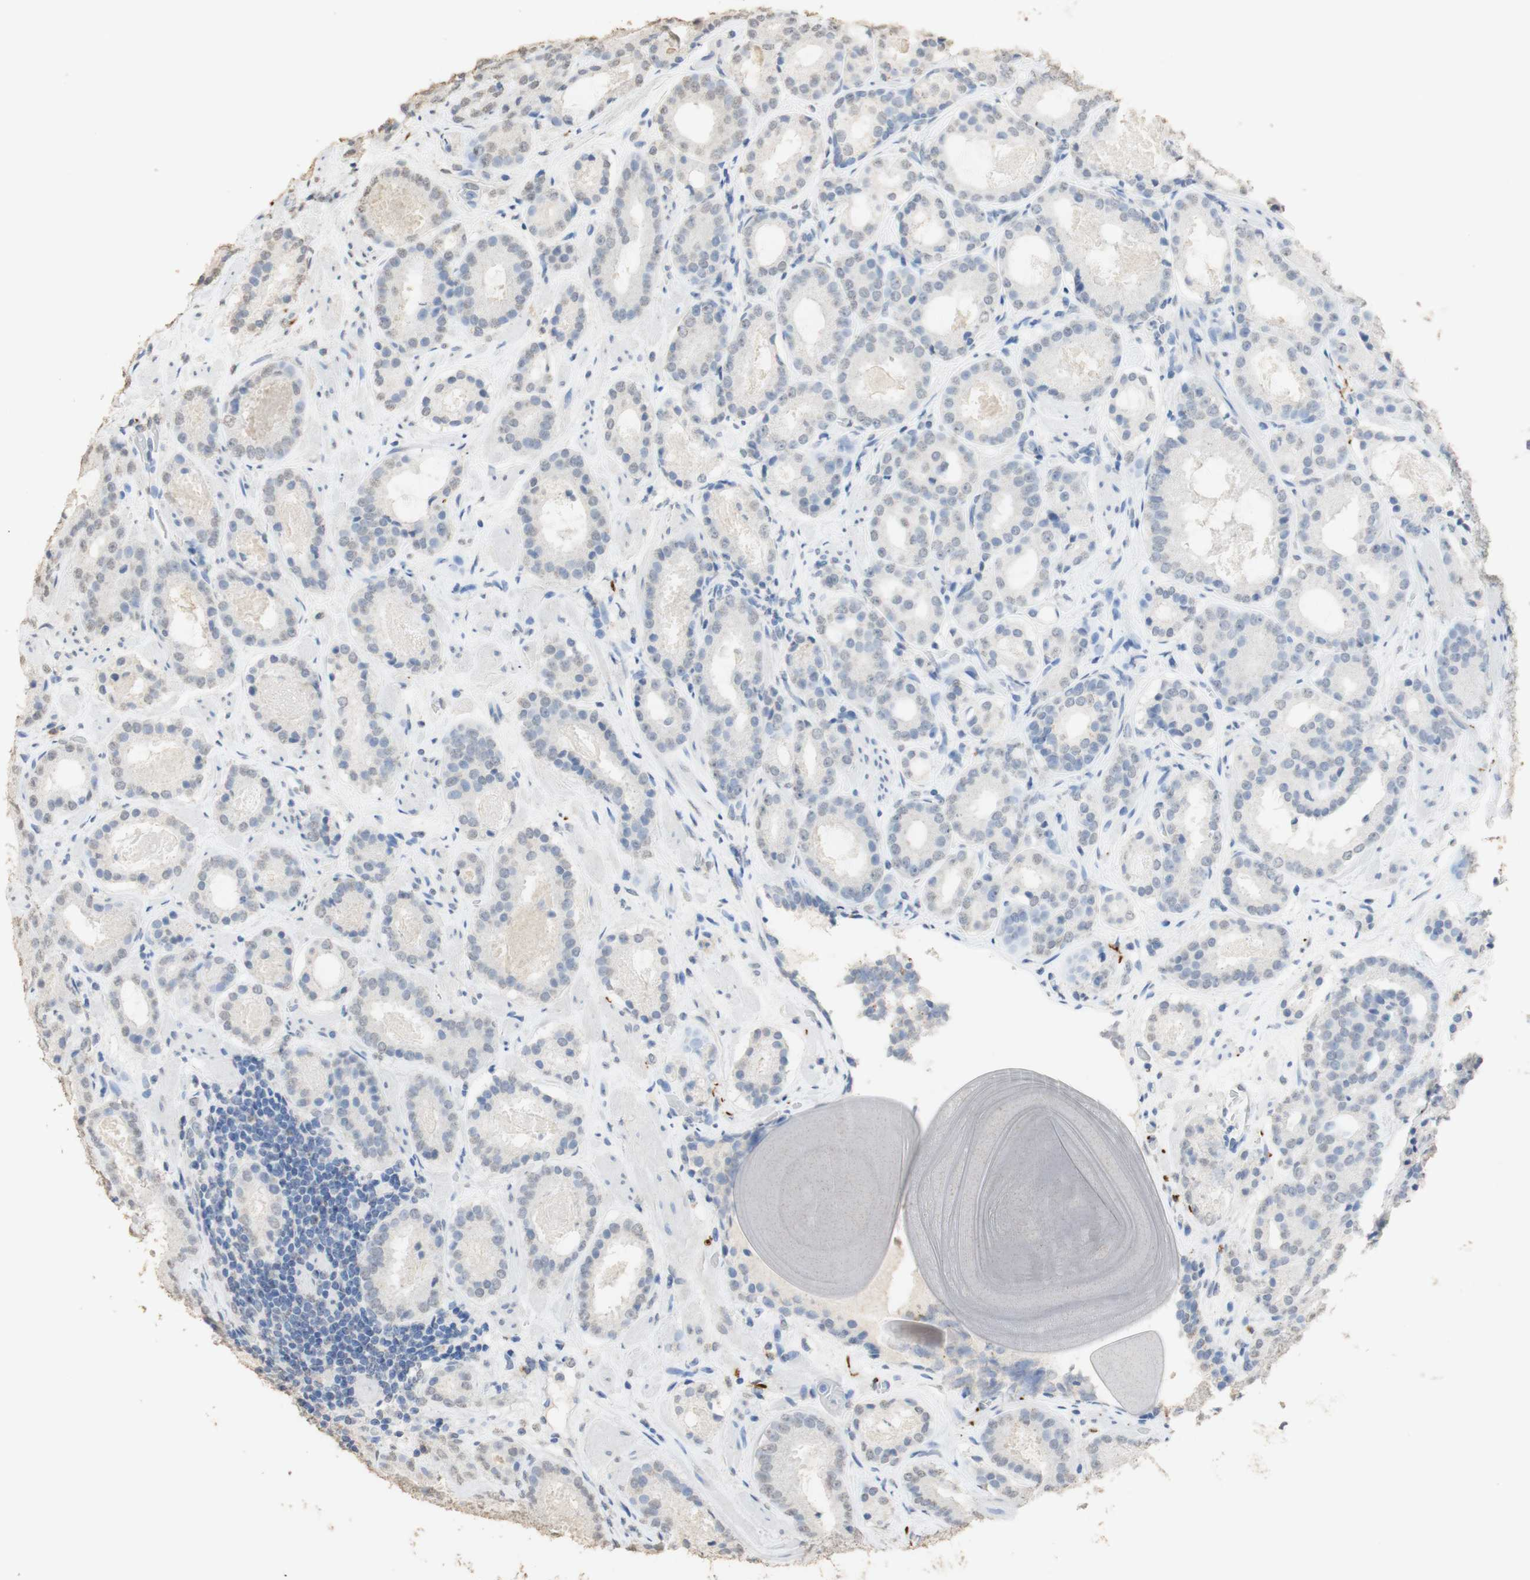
{"staining": {"intensity": "weak", "quantity": "<25%", "location": "cytoplasmic/membranous,nuclear"}, "tissue": "prostate cancer", "cell_type": "Tumor cells", "image_type": "cancer", "snomed": [{"axis": "morphology", "description": "Adenocarcinoma, Low grade"}, {"axis": "topography", "description": "Prostate"}], "caption": "Tumor cells are negative for protein expression in human prostate cancer. (Brightfield microscopy of DAB immunohistochemistry at high magnification).", "gene": "L1CAM", "patient": {"sex": "male", "age": 69}}